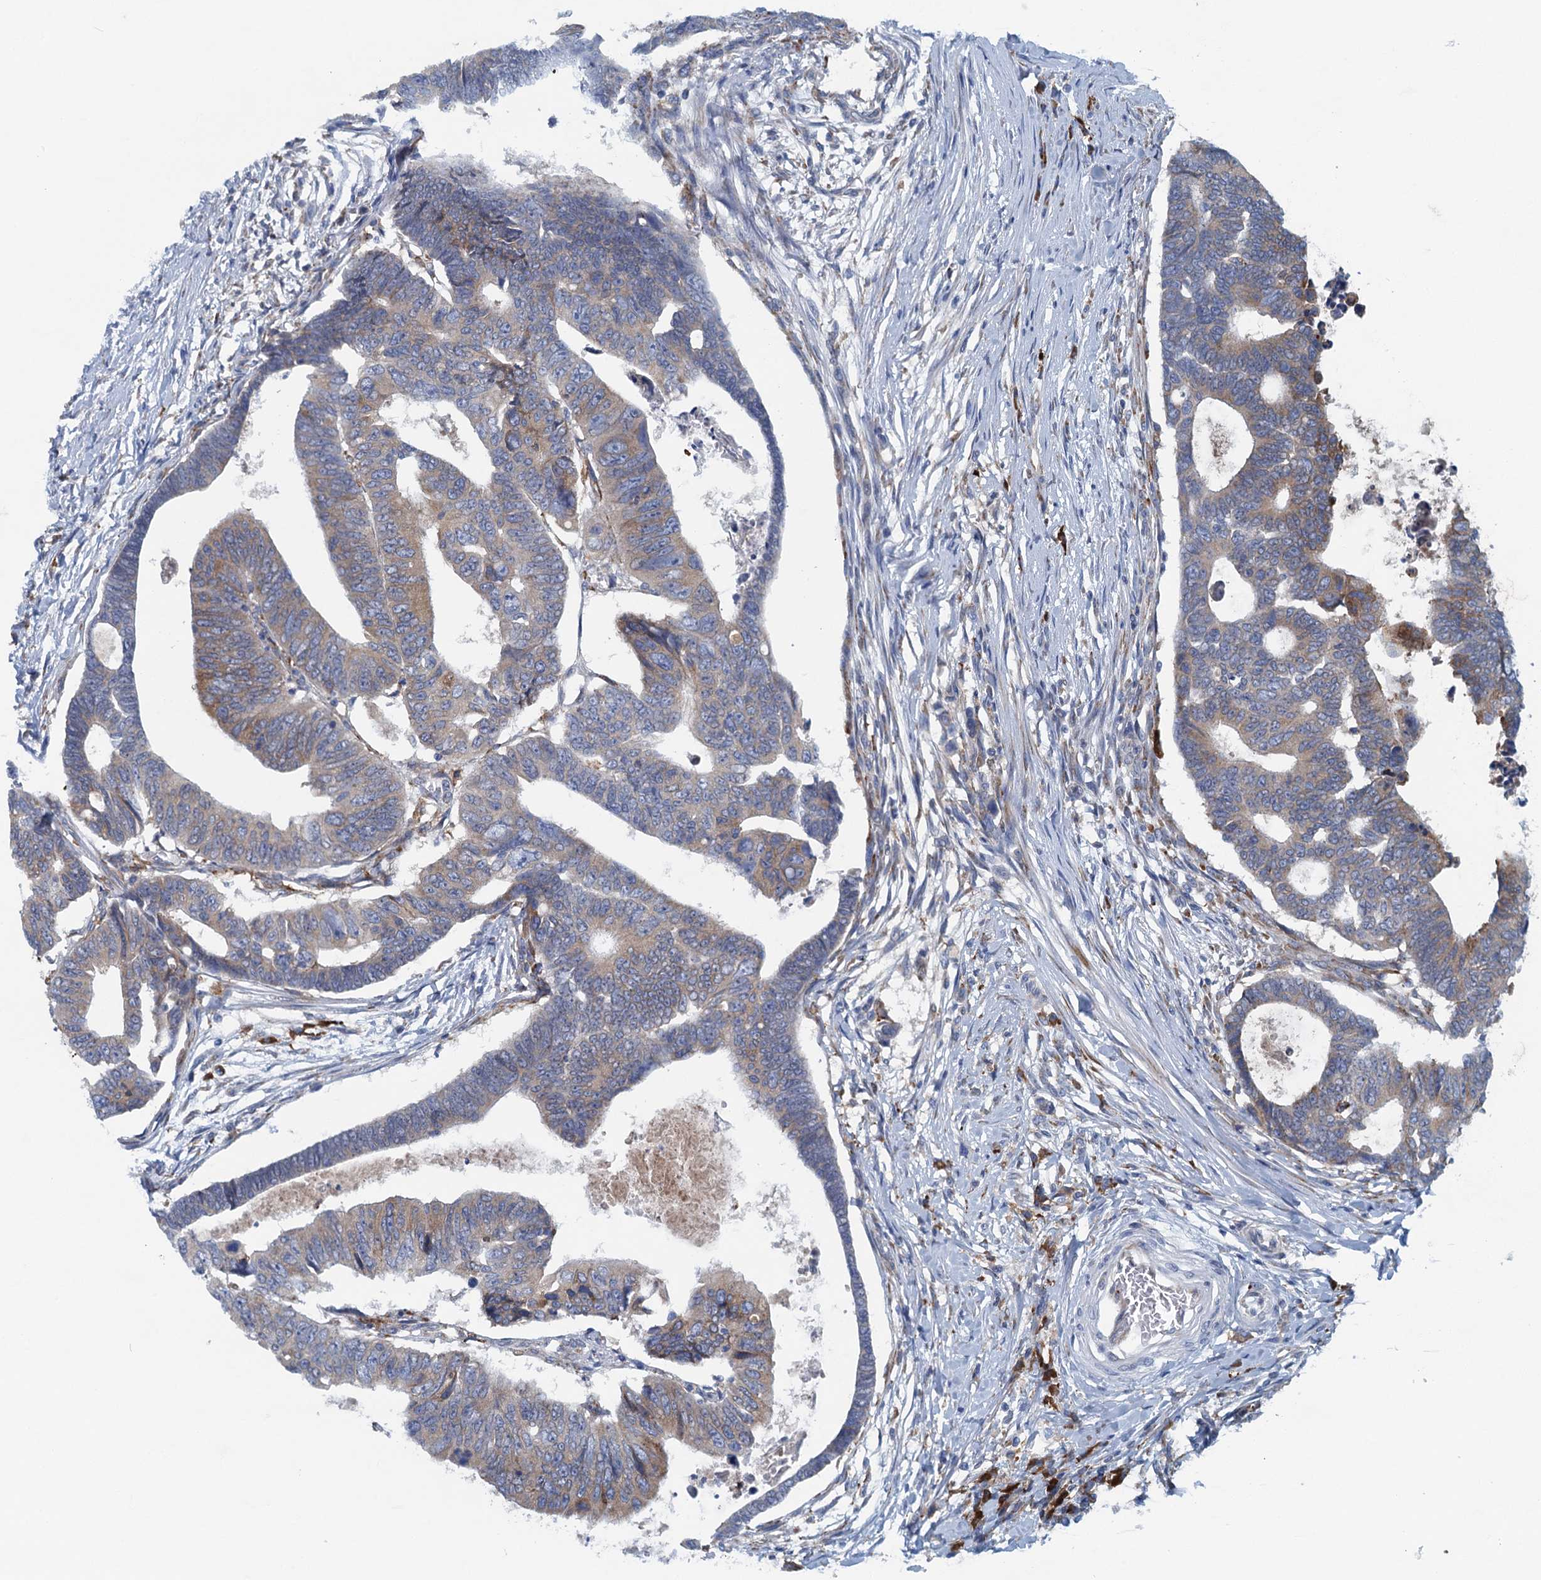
{"staining": {"intensity": "weak", "quantity": ">75%", "location": "cytoplasmic/membranous"}, "tissue": "colorectal cancer", "cell_type": "Tumor cells", "image_type": "cancer", "snomed": [{"axis": "morphology", "description": "Adenocarcinoma, NOS"}, {"axis": "topography", "description": "Rectum"}], "caption": "Weak cytoplasmic/membranous staining for a protein is identified in about >75% of tumor cells of colorectal adenocarcinoma using immunohistochemistry (IHC).", "gene": "MYDGF", "patient": {"sex": "female", "age": 65}}